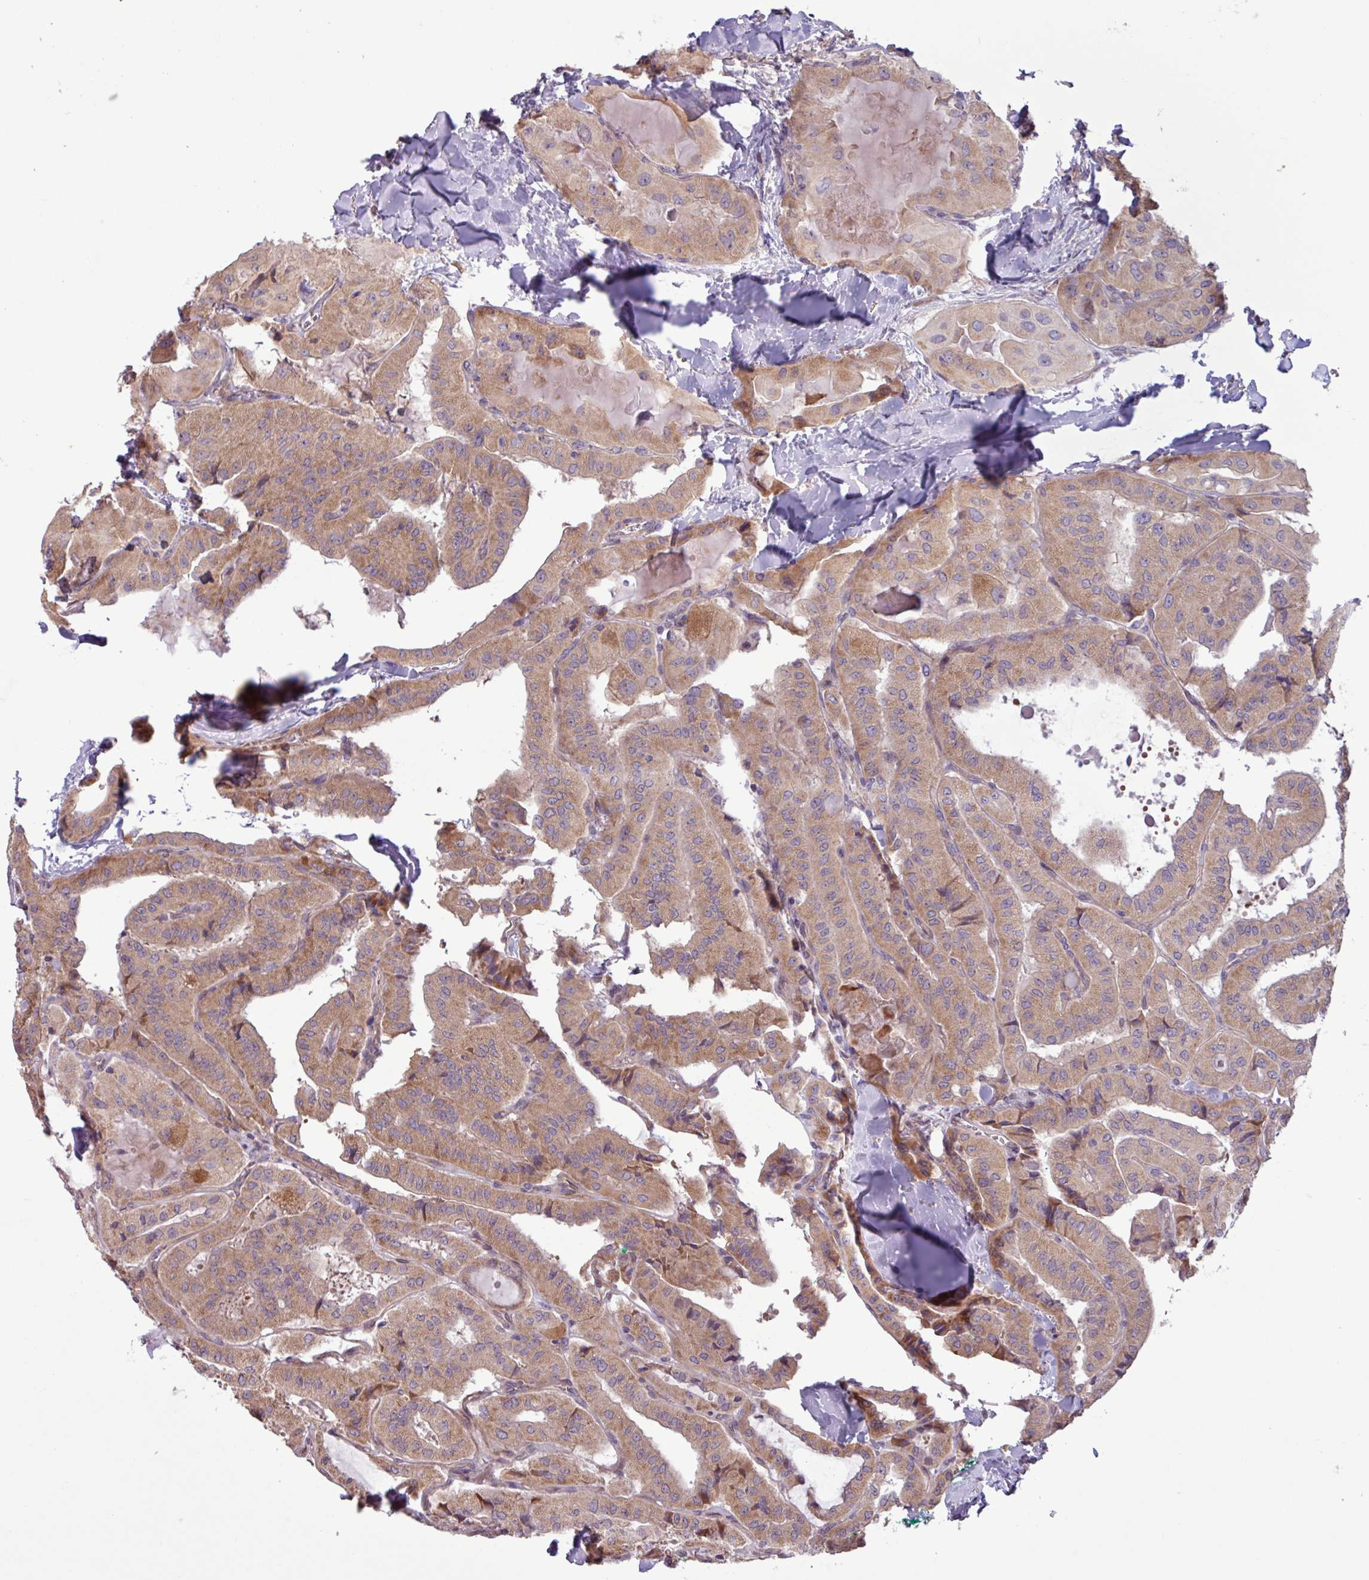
{"staining": {"intensity": "moderate", "quantity": ">75%", "location": "cytoplasmic/membranous"}, "tissue": "thyroid cancer", "cell_type": "Tumor cells", "image_type": "cancer", "snomed": [{"axis": "morphology", "description": "Normal tissue, NOS"}, {"axis": "morphology", "description": "Papillary adenocarcinoma, NOS"}, {"axis": "topography", "description": "Thyroid gland"}], "caption": "Immunohistochemical staining of thyroid cancer (papillary adenocarcinoma) displays moderate cytoplasmic/membranous protein staining in approximately >75% of tumor cells.", "gene": "PDPR", "patient": {"sex": "female", "age": 59}}